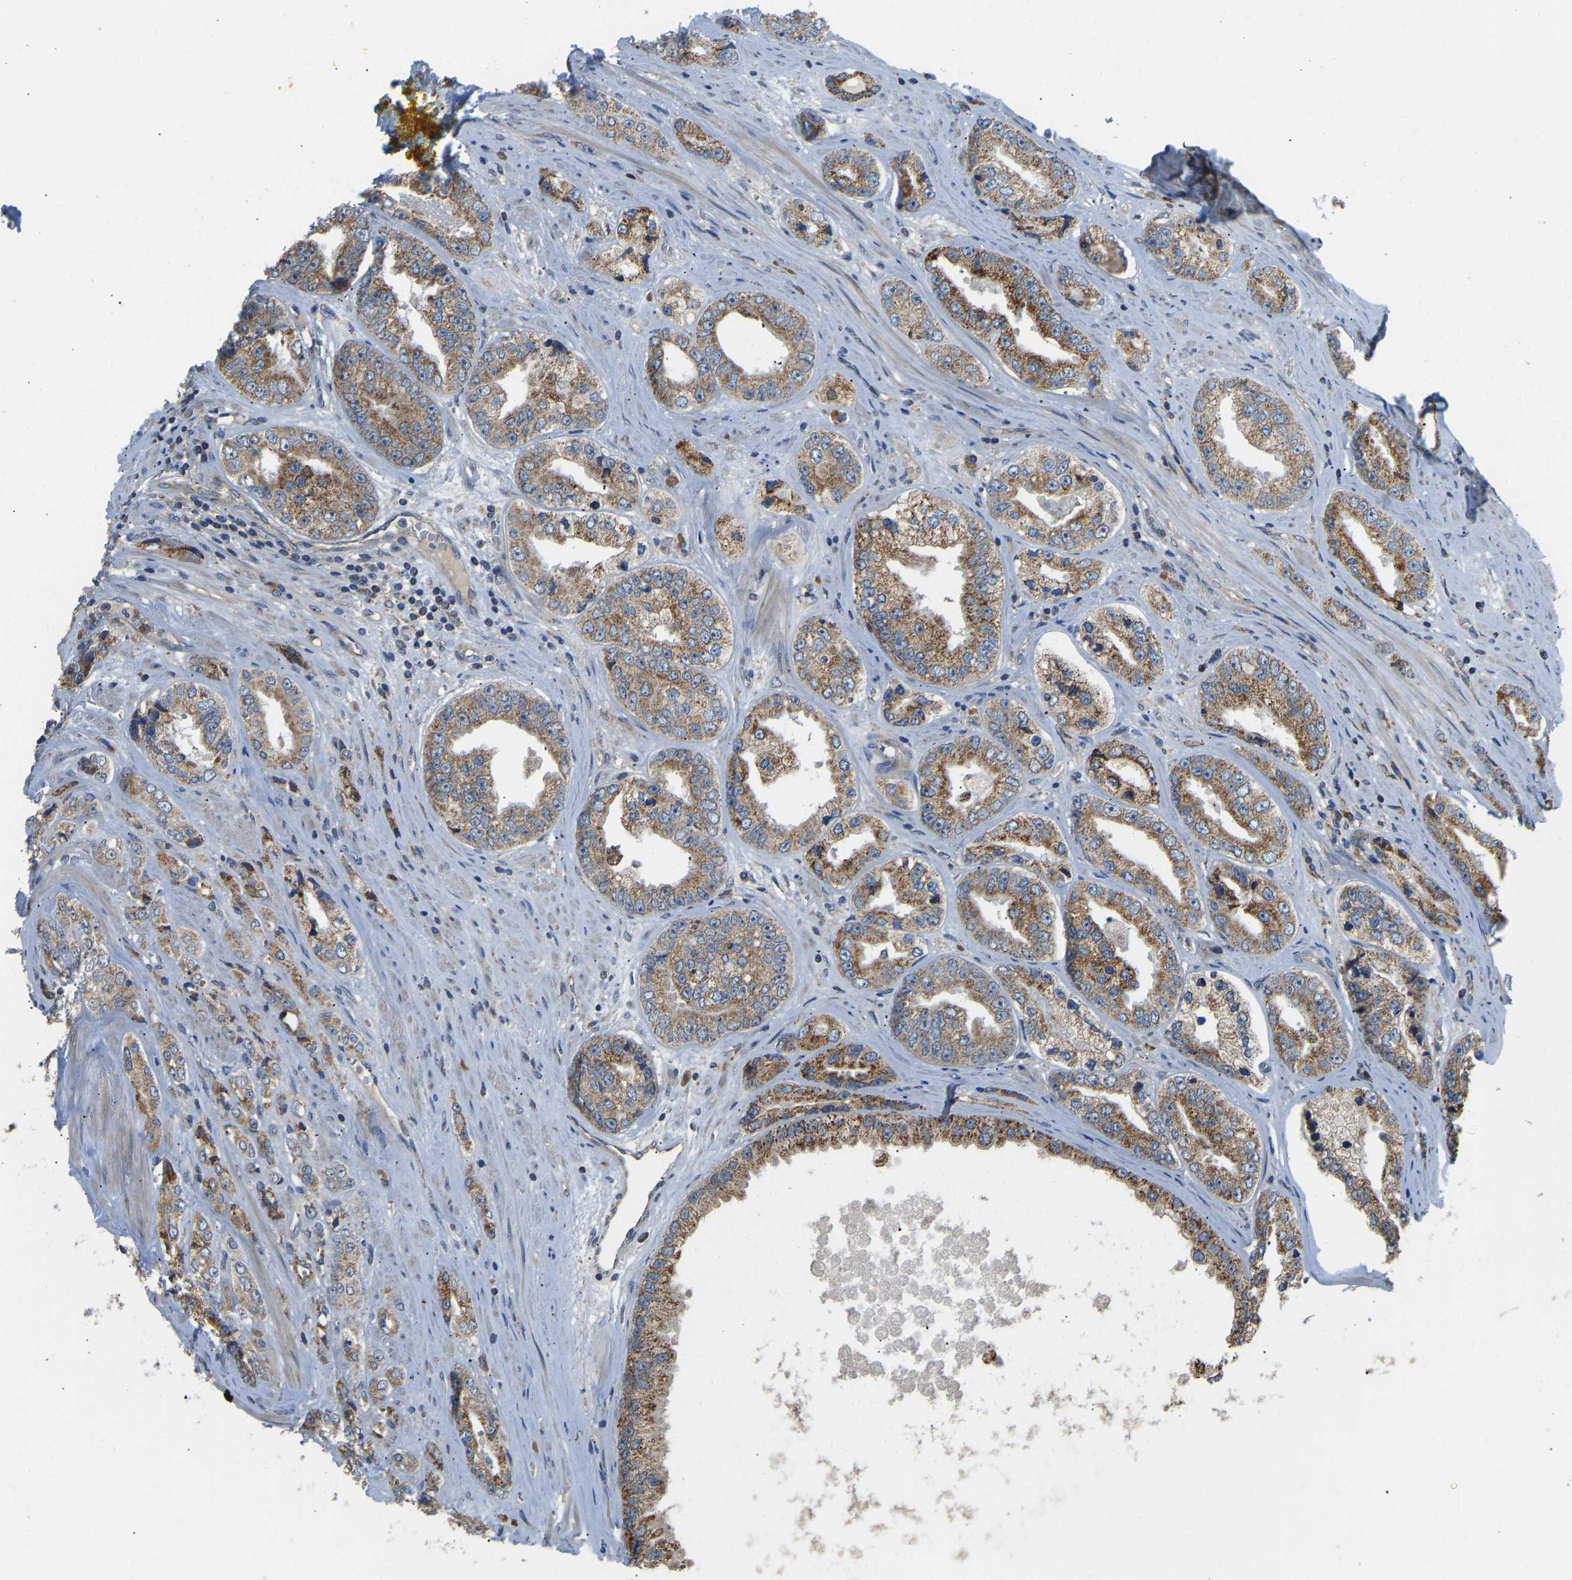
{"staining": {"intensity": "moderate", "quantity": ">75%", "location": "cytoplasmic/membranous"}, "tissue": "prostate cancer", "cell_type": "Tumor cells", "image_type": "cancer", "snomed": [{"axis": "morphology", "description": "Adenocarcinoma, High grade"}, {"axis": "topography", "description": "Prostate"}], "caption": "This is an image of immunohistochemistry (IHC) staining of adenocarcinoma (high-grade) (prostate), which shows moderate positivity in the cytoplasmic/membranous of tumor cells.", "gene": "RBP1", "patient": {"sex": "male", "age": 61}}